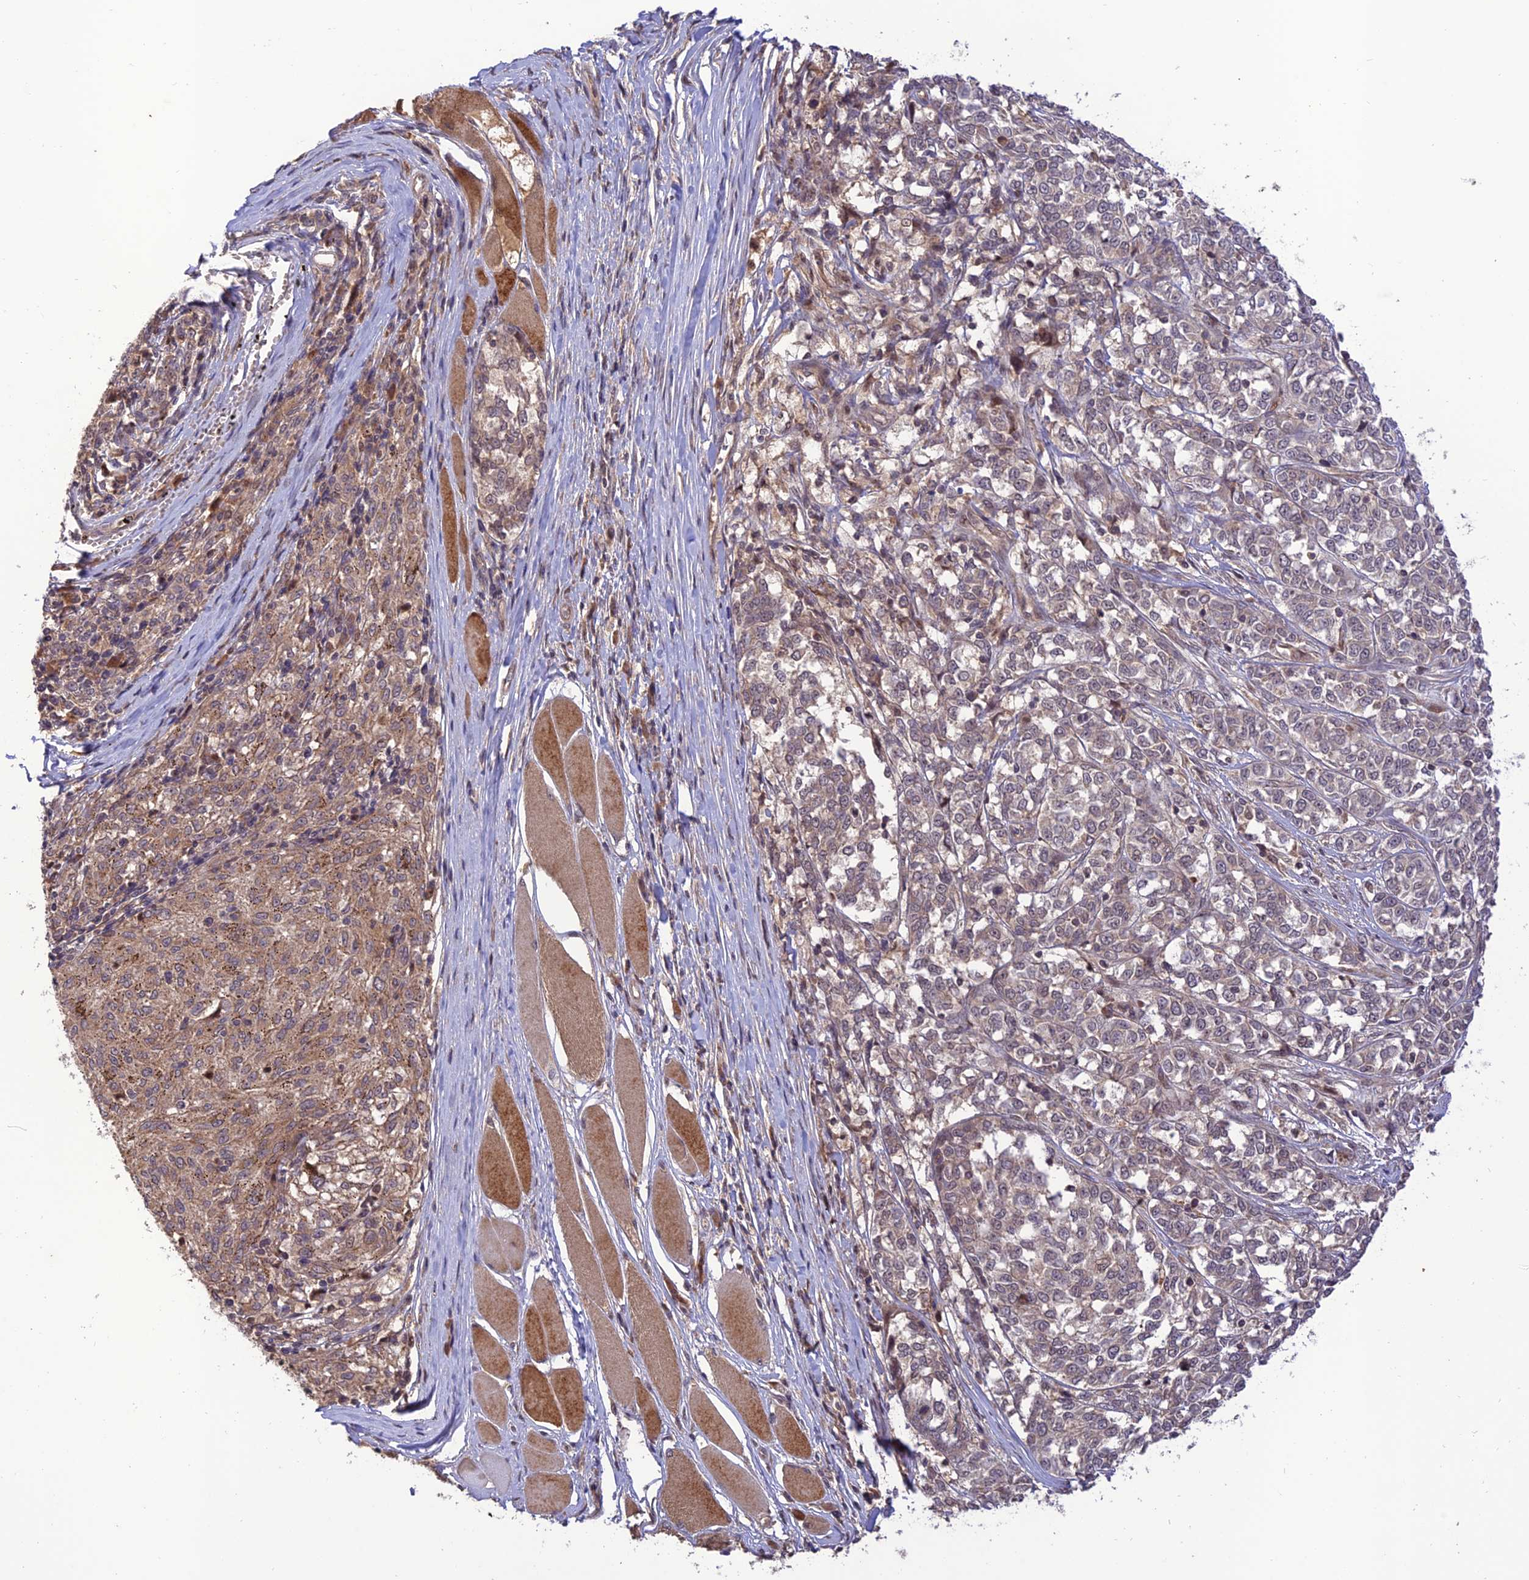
{"staining": {"intensity": "weak", "quantity": "25%-75%", "location": "cytoplasmic/membranous"}, "tissue": "melanoma", "cell_type": "Tumor cells", "image_type": "cancer", "snomed": [{"axis": "morphology", "description": "Malignant melanoma, NOS"}, {"axis": "topography", "description": "Skin"}], "caption": "Malignant melanoma stained for a protein (brown) demonstrates weak cytoplasmic/membranous positive staining in about 25%-75% of tumor cells.", "gene": "REV1", "patient": {"sex": "female", "age": 72}}